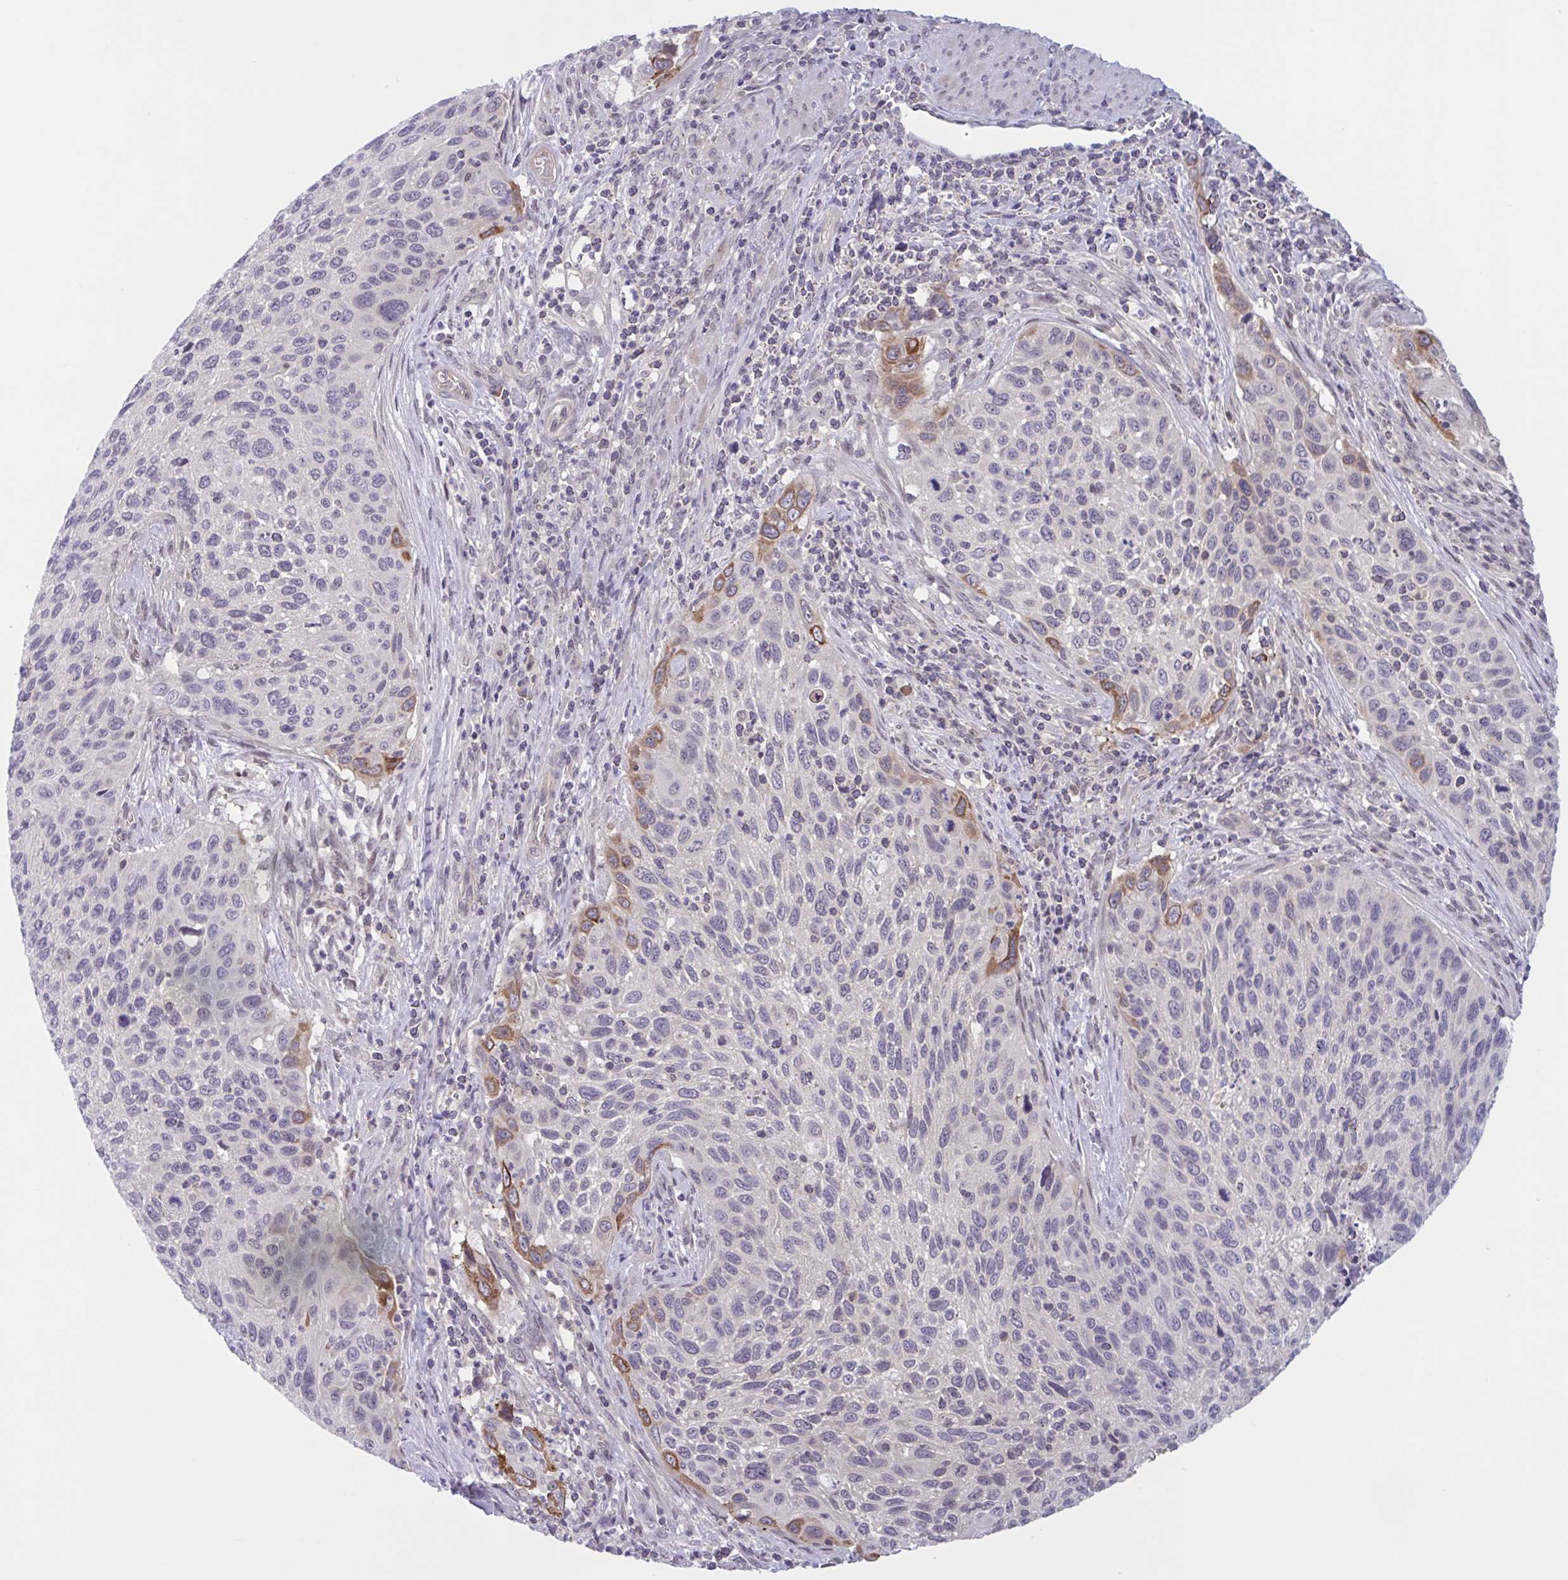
{"staining": {"intensity": "moderate", "quantity": "<25%", "location": "cytoplasmic/membranous"}, "tissue": "cervical cancer", "cell_type": "Tumor cells", "image_type": "cancer", "snomed": [{"axis": "morphology", "description": "Squamous cell carcinoma, NOS"}, {"axis": "topography", "description": "Cervix"}], "caption": "IHC micrograph of neoplastic tissue: cervical cancer (squamous cell carcinoma) stained using immunohistochemistry (IHC) shows low levels of moderate protein expression localized specifically in the cytoplasmic/membranous of tumor cells, appearing as a cytoplasmic/membranous brown color.", "gene": "TTC7B", "patient": {"sex": "female", "age": 70}}